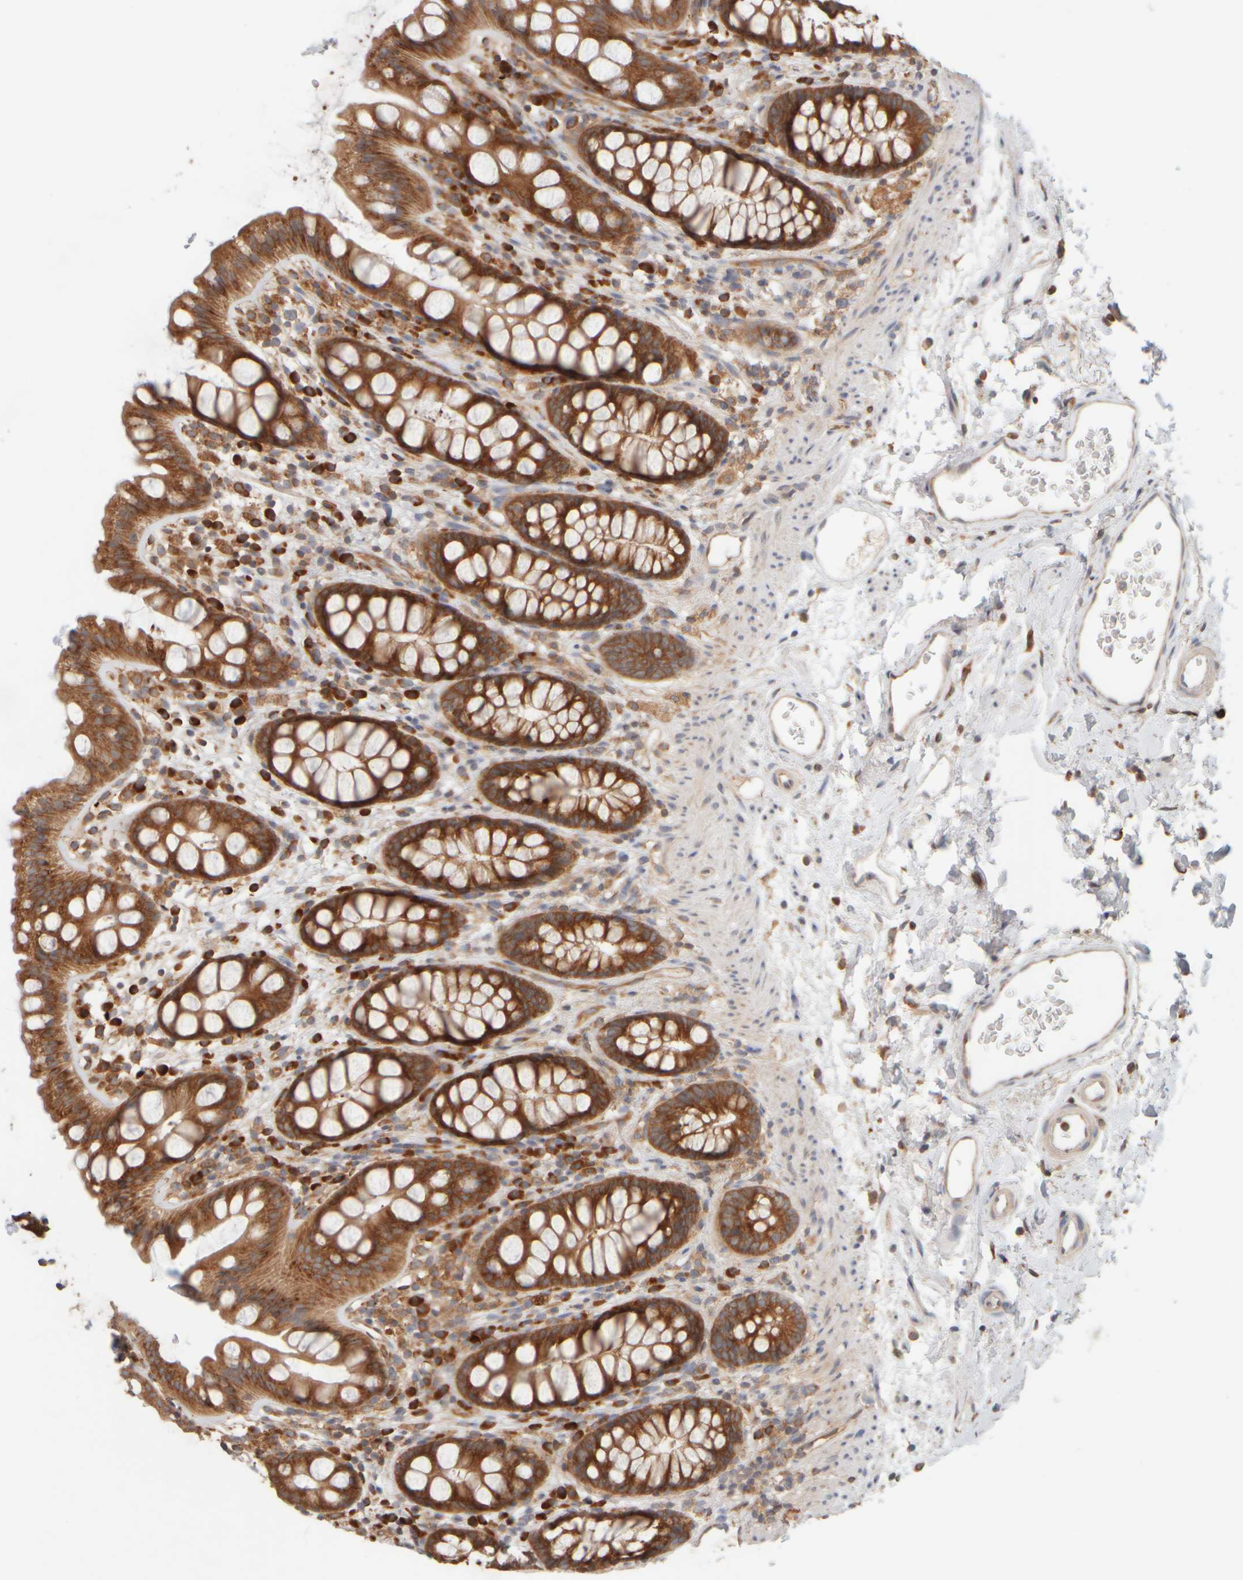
{"staining": {"intensity": "strong", "quantity": ">75%", "location": "cytoplasmic/membranous"}, "tissue": "rectum", "cell_type": "Glandular cells", "image_type": "normal", "snomed": [{"axis": "morphology", "description": "Normal tissue, NOS"}, {"axis": "topography", "description": "Rectum"}], "caption": "A brown stain labels strong cytoplasmic/membranous staining of a protein in glandular cells of benign human rectum. The staining is performed using DAB brown chromogen to label protein expression. The nuclei are counter-stained blue using hematoxylin.", "gene": "EIF2B3", "patient": {"sex": "female", "age": 65}}